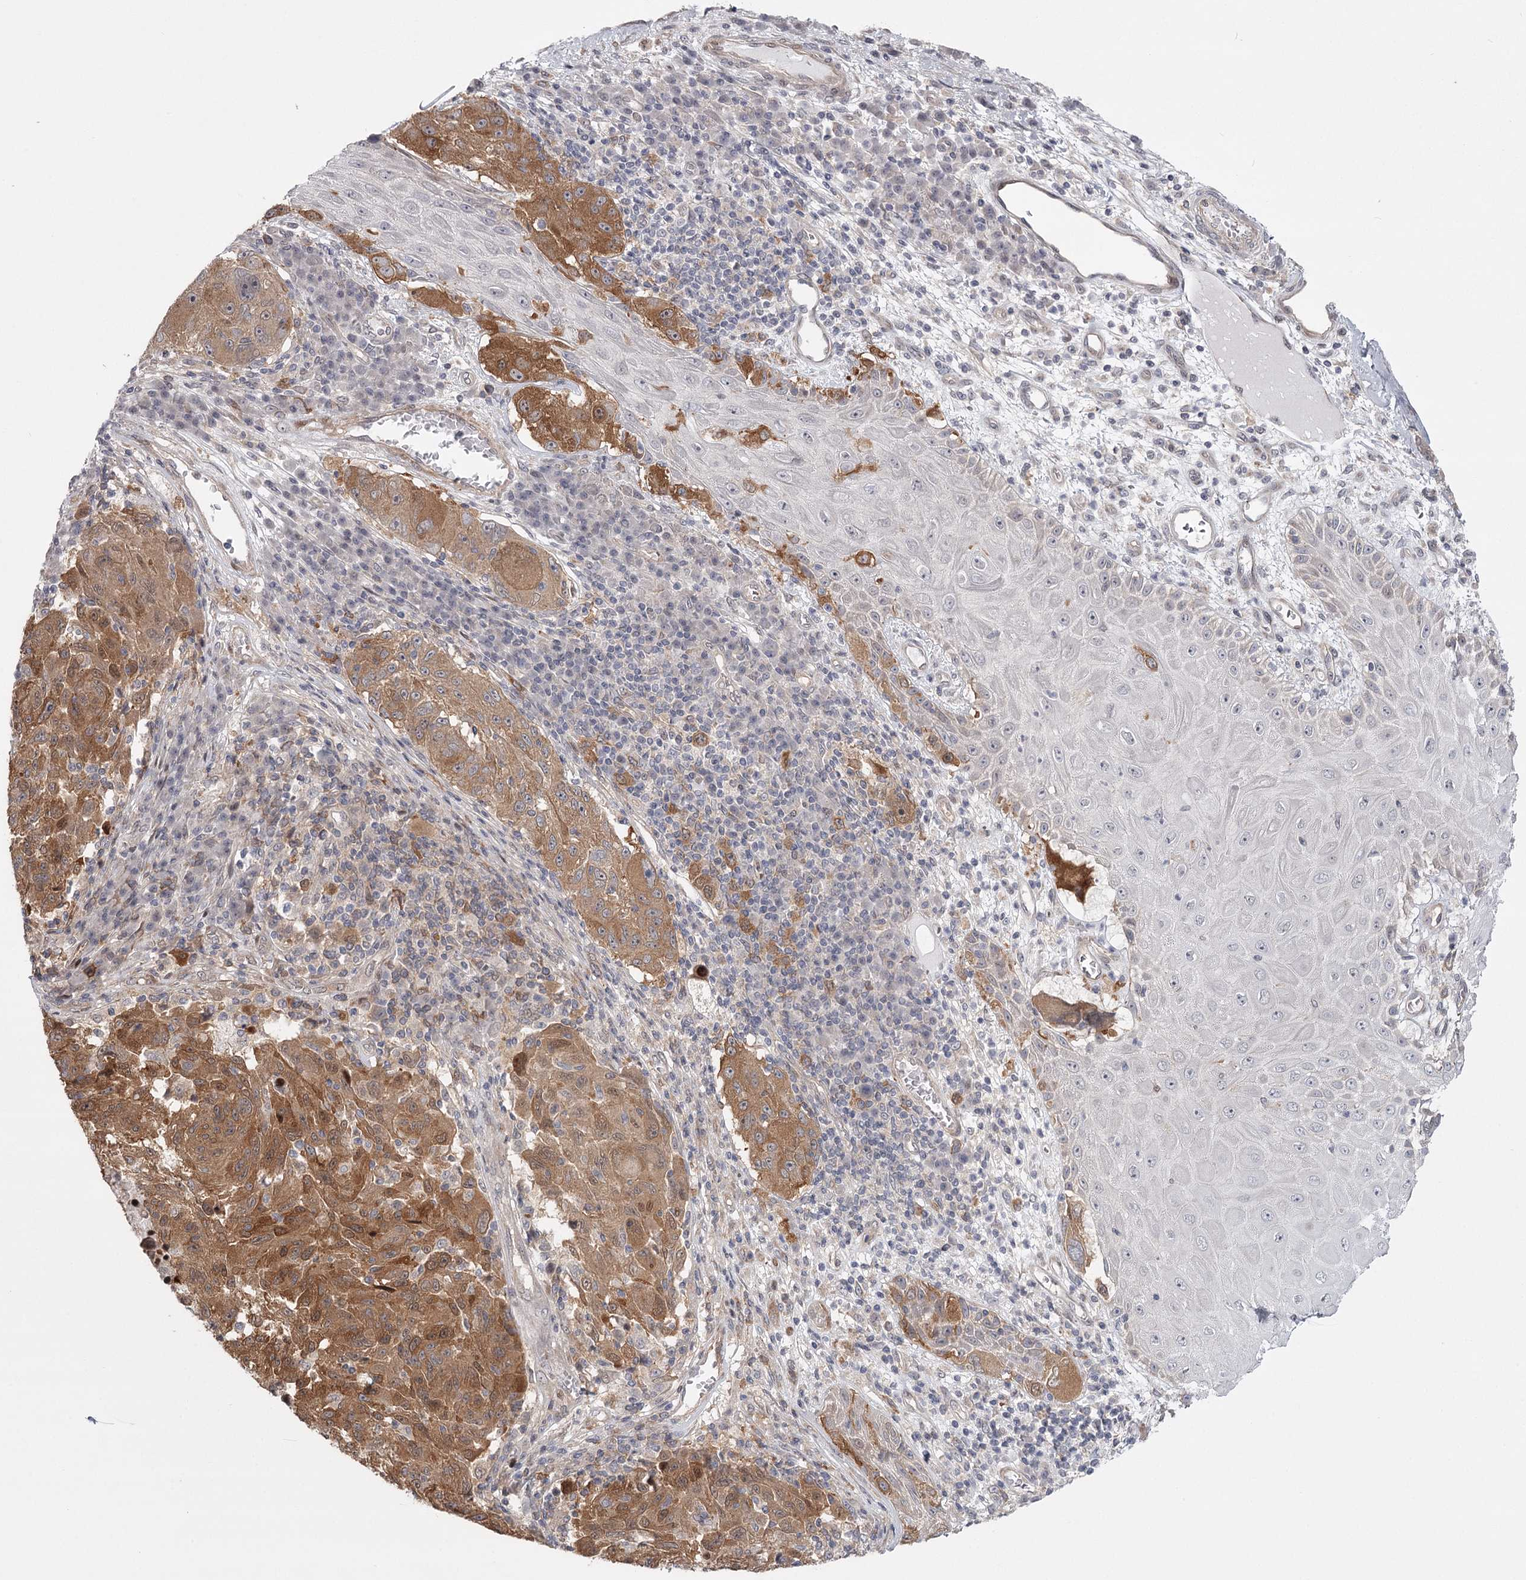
{"staining": {"intensity": "moderate", "quantity": ">75%", "location": "cytoplasmic/membranous"}, "tissue": "melanoma", "cell_type": "Tumor cells", "image_type": "cancer", "snomed": [{"axis": "morphology", "description": "Malignant melanoma, NOS"}, {"axis": "topography", "description": "Skin"}], "caption": "DAB immunohistochemical staining of malignant melanoma shows moderate cytoplasmic/membranous protein staining in approximately >75% of tumor cells.", "gene": "CCNG2", "patient": {"sex": "male", "age": 53}}